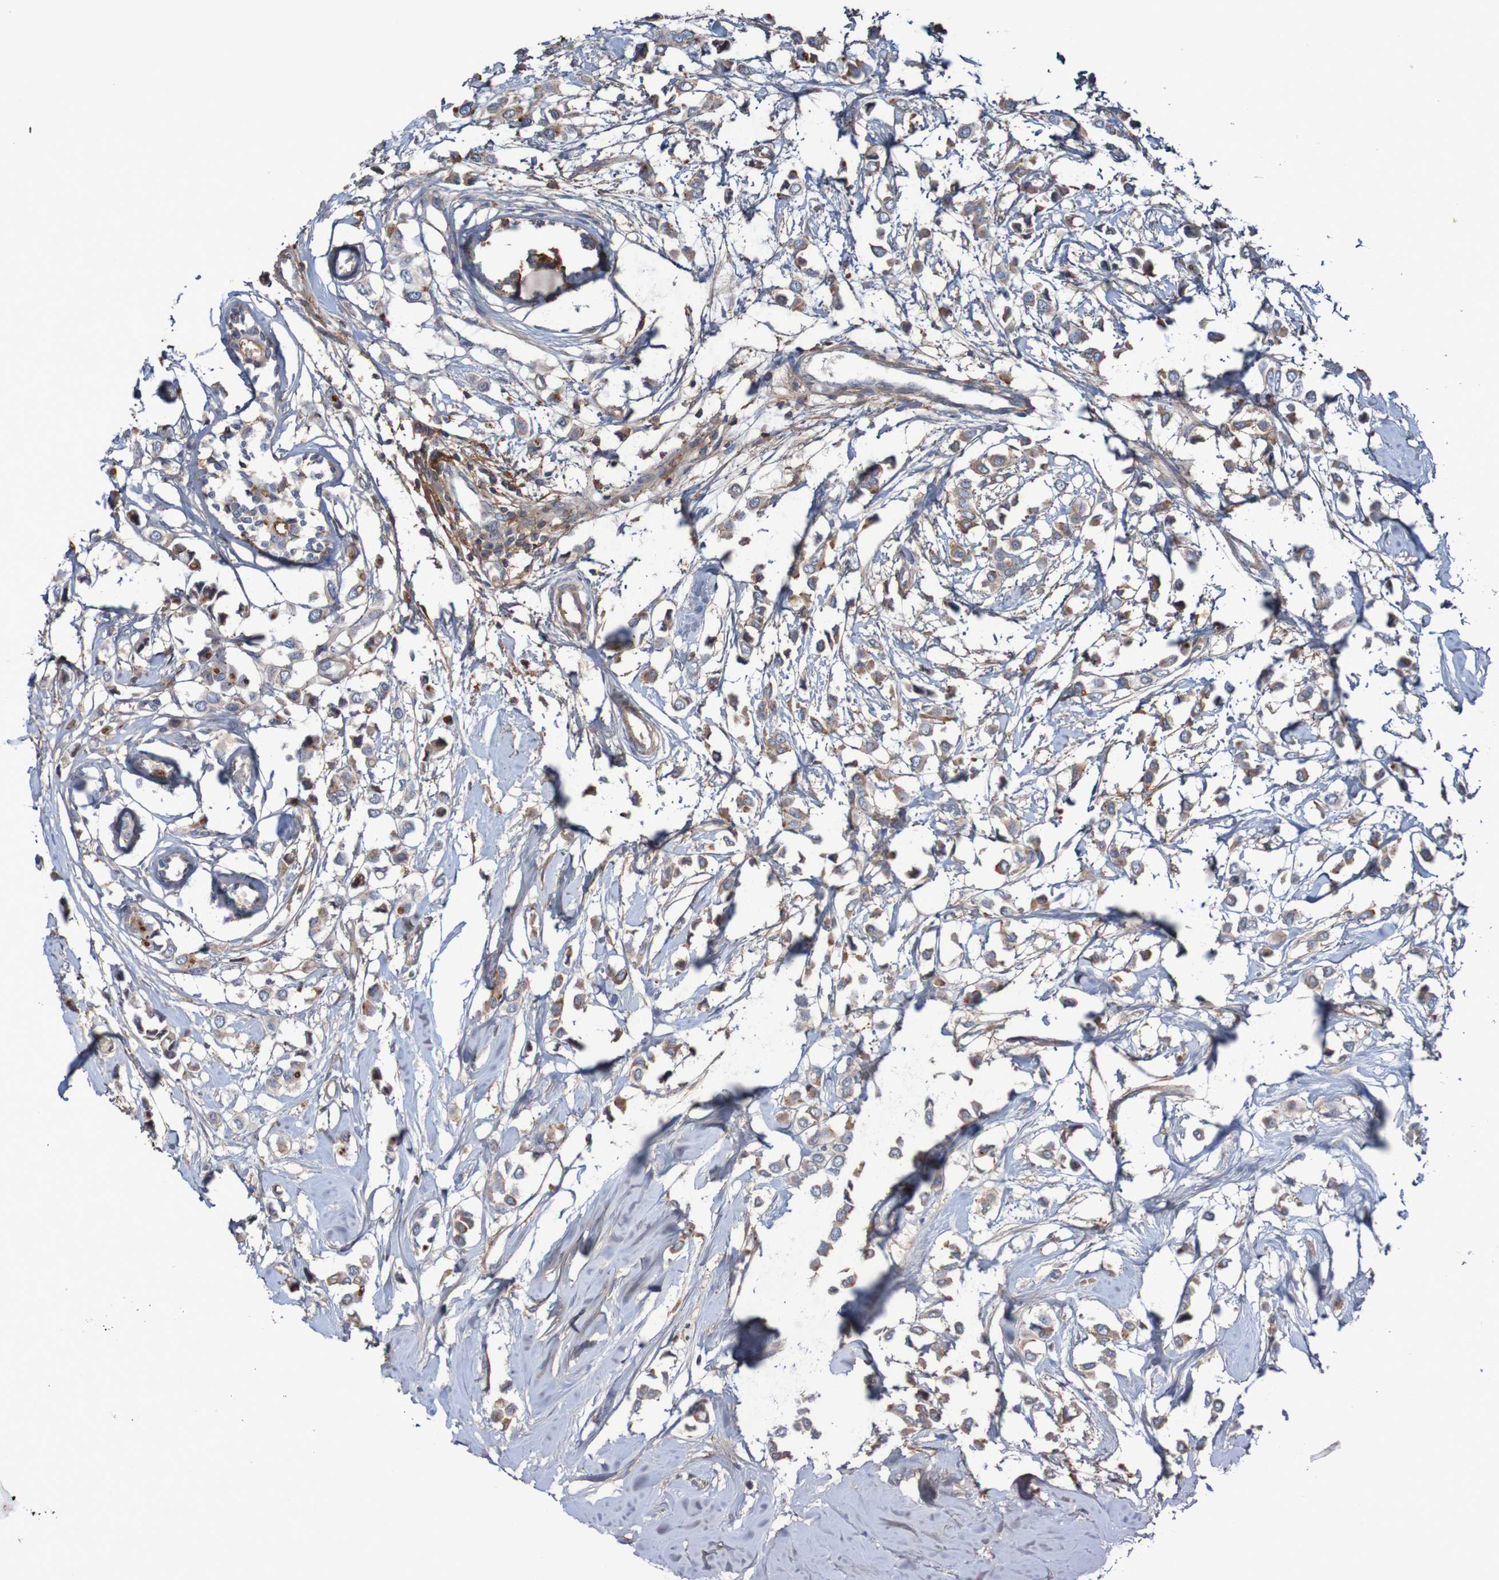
{"staining": {"intensity": "weak", "quantity": ">75%", "location": "cytoplasmic/membranous"}, "tissue": "breast cancer", "cell_type": "Tumor cells", "image_type": "cancer", "snomed": [{"axis": "morphology", "description": "Lobular carcinoma"}, {"axis": "topography", "description": "Breast"}], "caption": "Breast lobular carcinoma stained with a brown dye shows weak cytoplasmic/membranous positive expression in approximately >75% of tumor cells.", "gene": "PDGFB", "patient": {"sex": "female", "age": 51}}